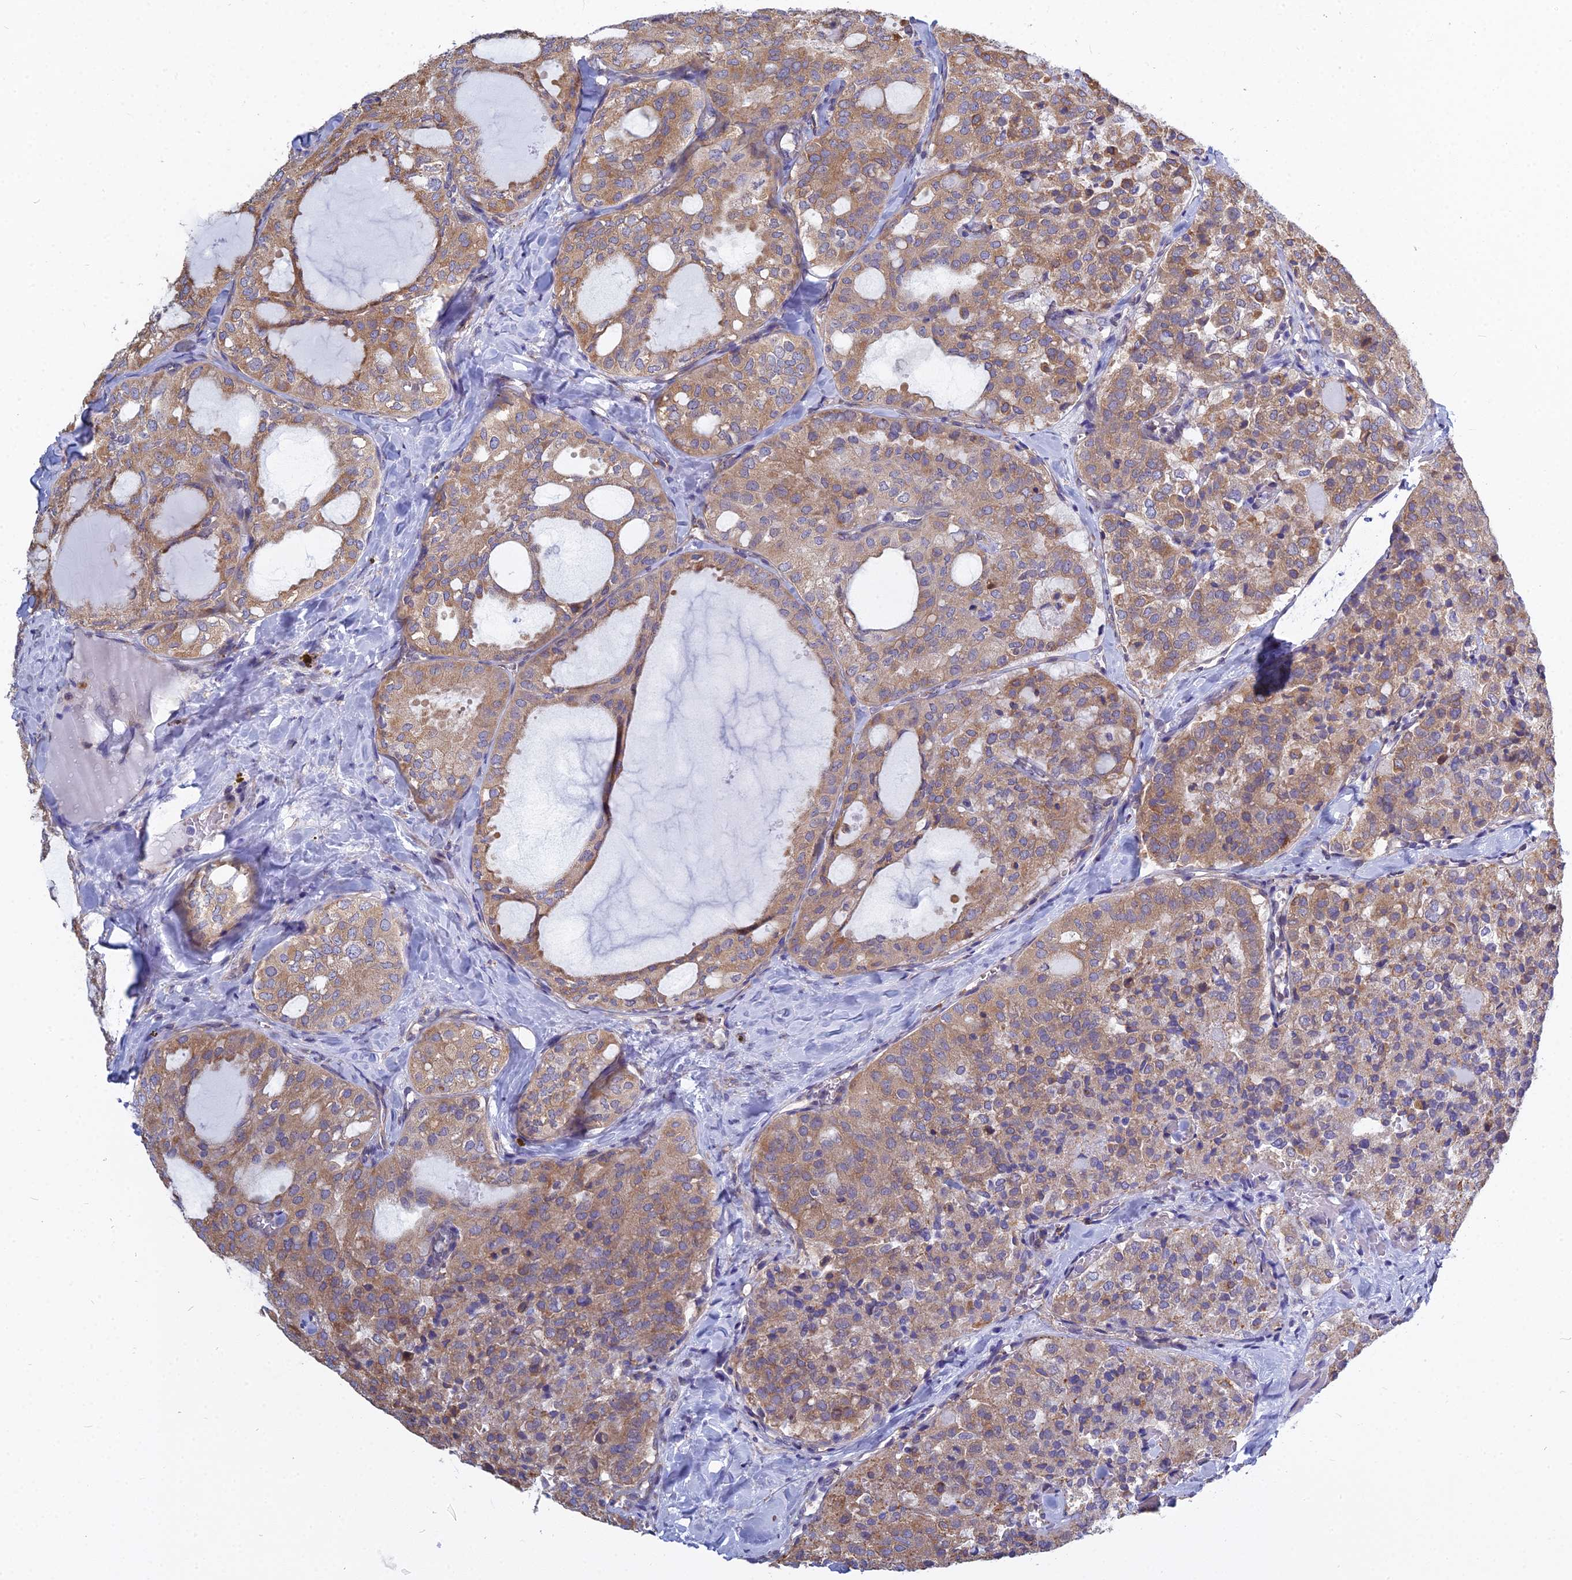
{"staining": {"intensity": "moderate", "quantity": ">75%", "location": "cytoplasmic/membranous"}, "tissue": "thyroid cancer", "cell_type": "Tumor cells", "image_type": "cancer", "snomed": [{"axis": "morphology", "description": "Follicular adenoma carcinoma, NOS"}, {"axis": "topography", "description": "Thyroid gland"}], "caption": "Protein staining reveals moderate cytoplasmic/membranous expression in about >75% of tumor cells in thyroid follicular adenoma carcinoma.", "gene": "KIAA1143", "patient": {"sex": "male", "age": 75}}